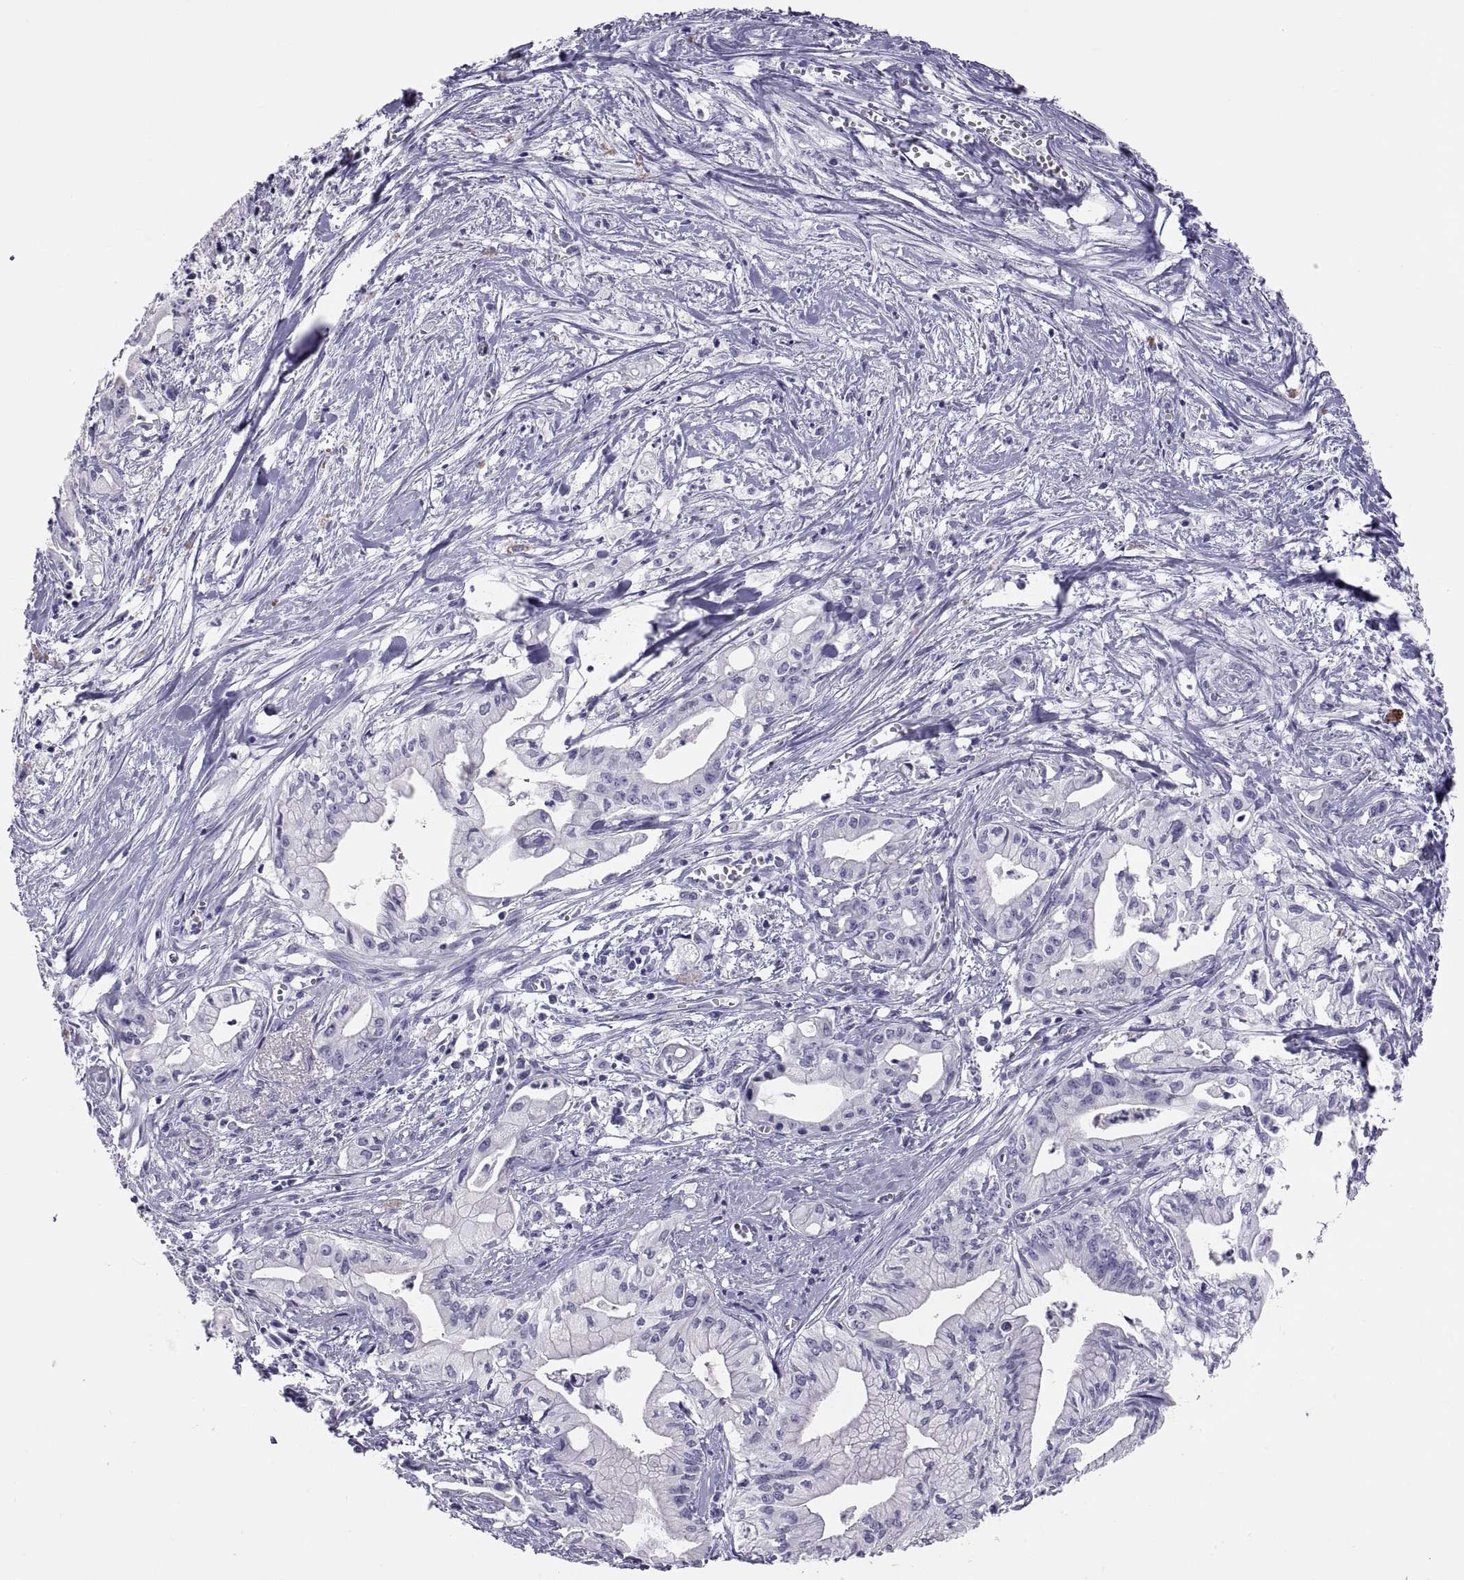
{"staining": {"intensity": "negative", "quantity": "none", "location": "none"}, "tissue": "pancreatic cancer", "cell_type": "Tumor cells", "image_type": "cancer", "snomed": [{"axis": "morphology", "description": "Adenocarcinoma, NOS"}, {"axis": "topography", "description": "Pancreas"}], "caption": "Immunohistochemical staining of human pancreatic cancer (adenocarcinoma) shows no significant expression in tumor cells. Brightfield microscopy of immunohistochemistry stained with DAB (brown) and hematoxylin (blue), captured at high magnification.", "gene": "RNASE12", "patient": {"sex": "male", "age": 71}}